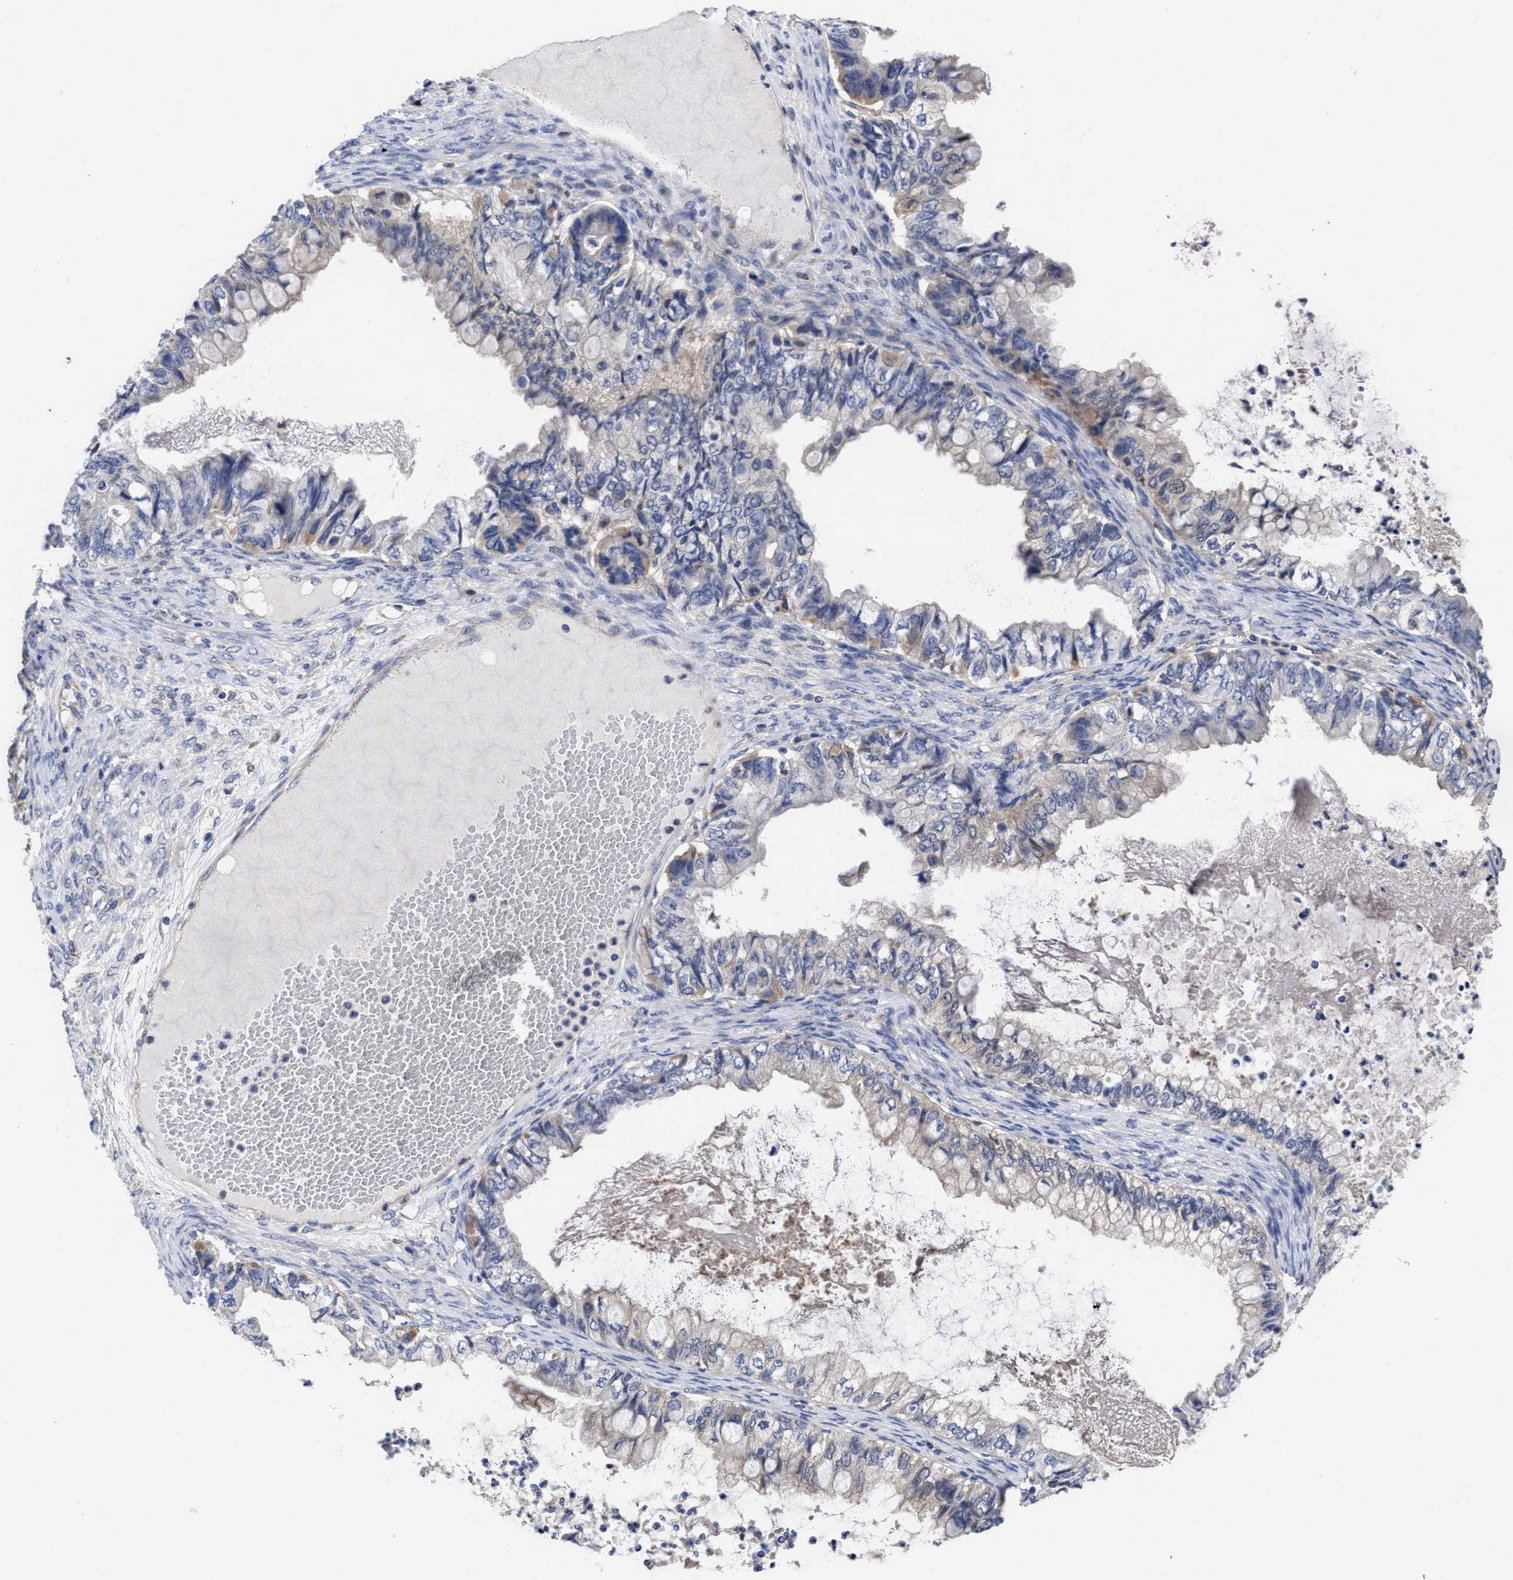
{"staining": {"intensity": "weak", "quantity": "<25%", "location": "cytoplasmic/membranous"}, "tissue": "ovarian cancer", "cell_type": "Tumor cells", "image_type": "cancer", "snomed": [{"axis": "morphology", "description": "Cystadenocarcinoma, mucinous, NOS"}, {"axis": "topography", "description": "Ovary"}], "caption": "Immunohistochemistry (IHC) image of human ovarian mucinous cystadenocarcinoma stained for a protein (brown), which reveals no expression in tumor cells.", "gene": "TXNDC17", "patient": {"sex": "female", "age": 80}}